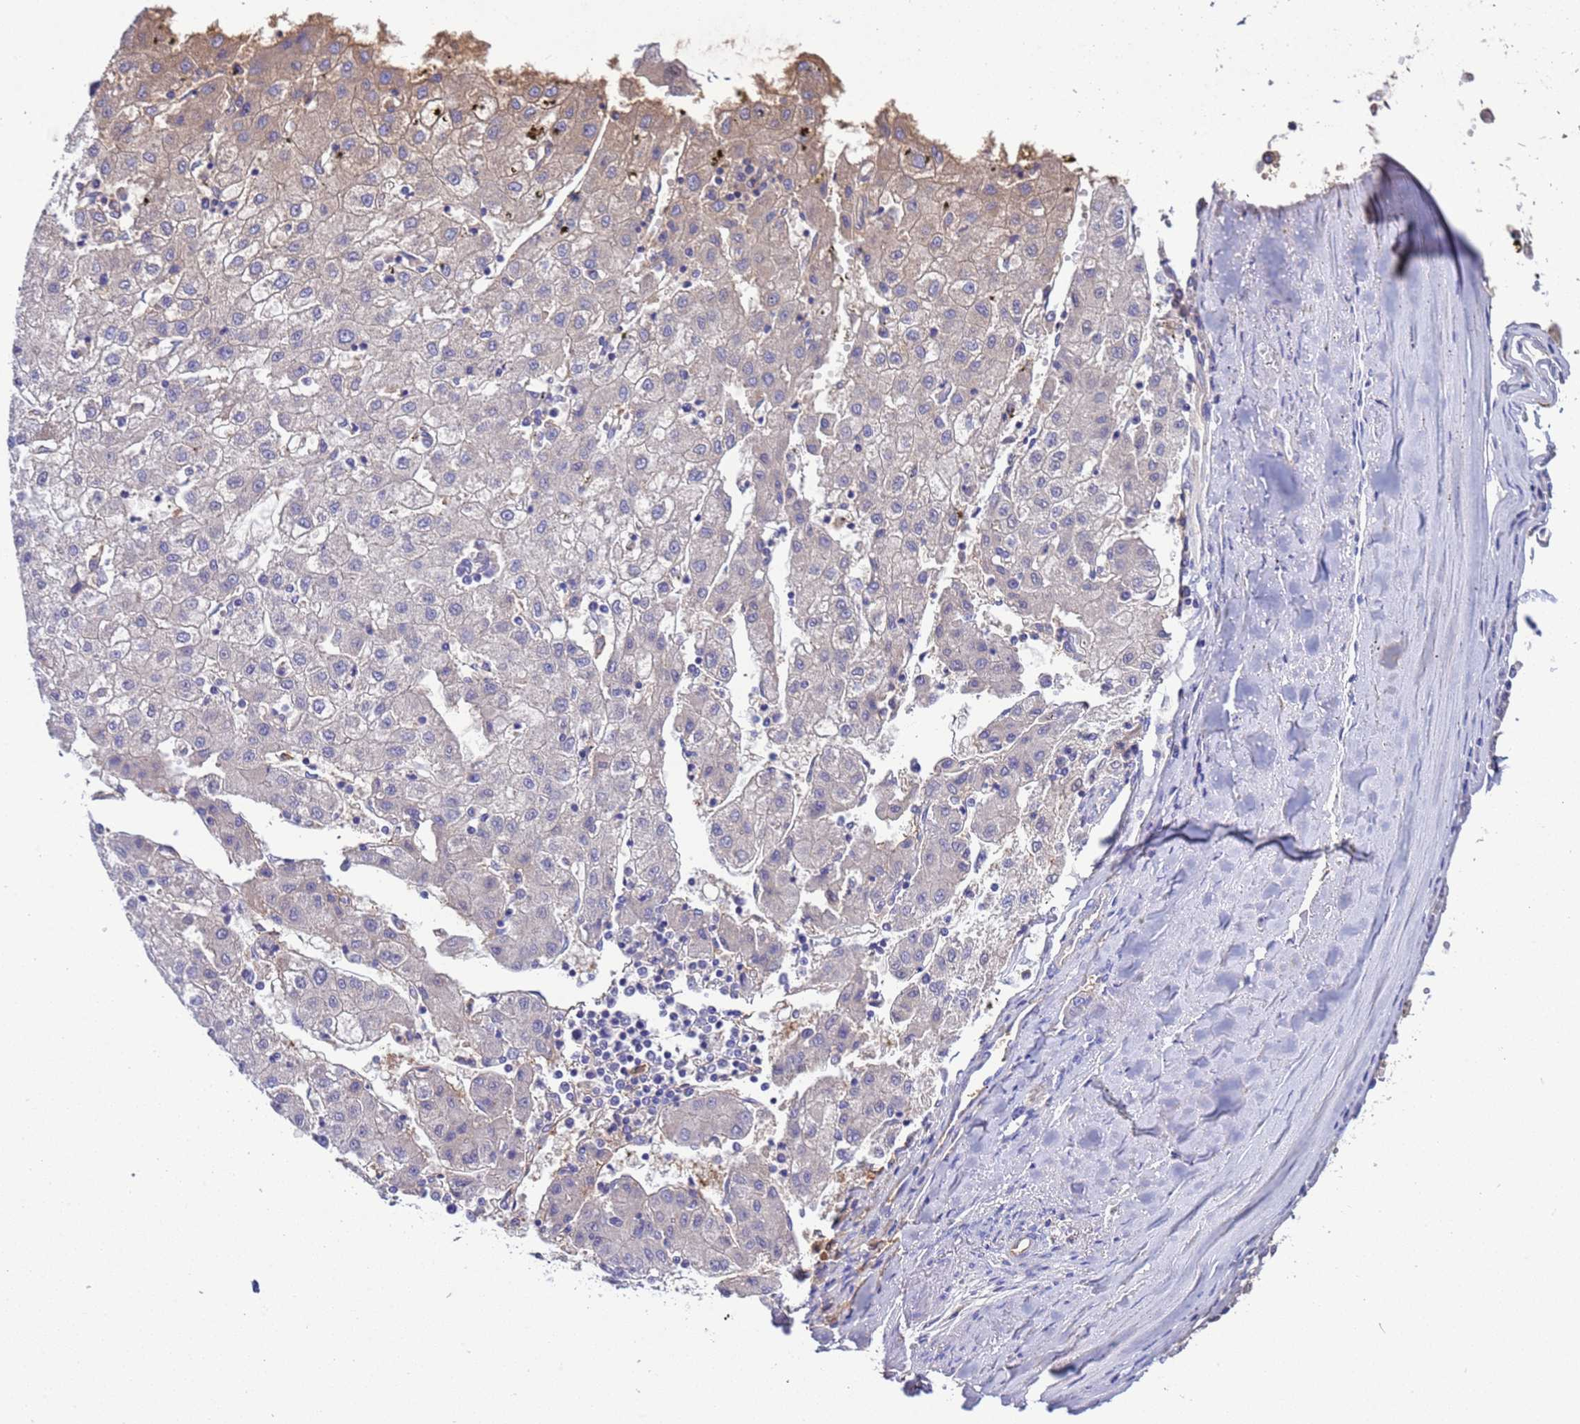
{"staining": {"intensity": "weak", "quantity": "<25%", "location": "cytoplasmic/membranous"}, "tissue": "liver cancer", "cell_type": "Tumor cells", "image_type": "cancer", "snomed": [{"axis": "morphology", "description": "Carcinoma, Hepatocellular, NOS"}, {"axis": "topography", "description": "Liver"}], "caption": "Tumor cells are negative for brown protein staining in liver hepatocellular carcinoma. (DAB (3,3'-diaminobenzidine) IHC visualized using brightfield microscopy, high magnification).", "gene": "H1-7", "patient": {"sex": "male", "age": 72}}